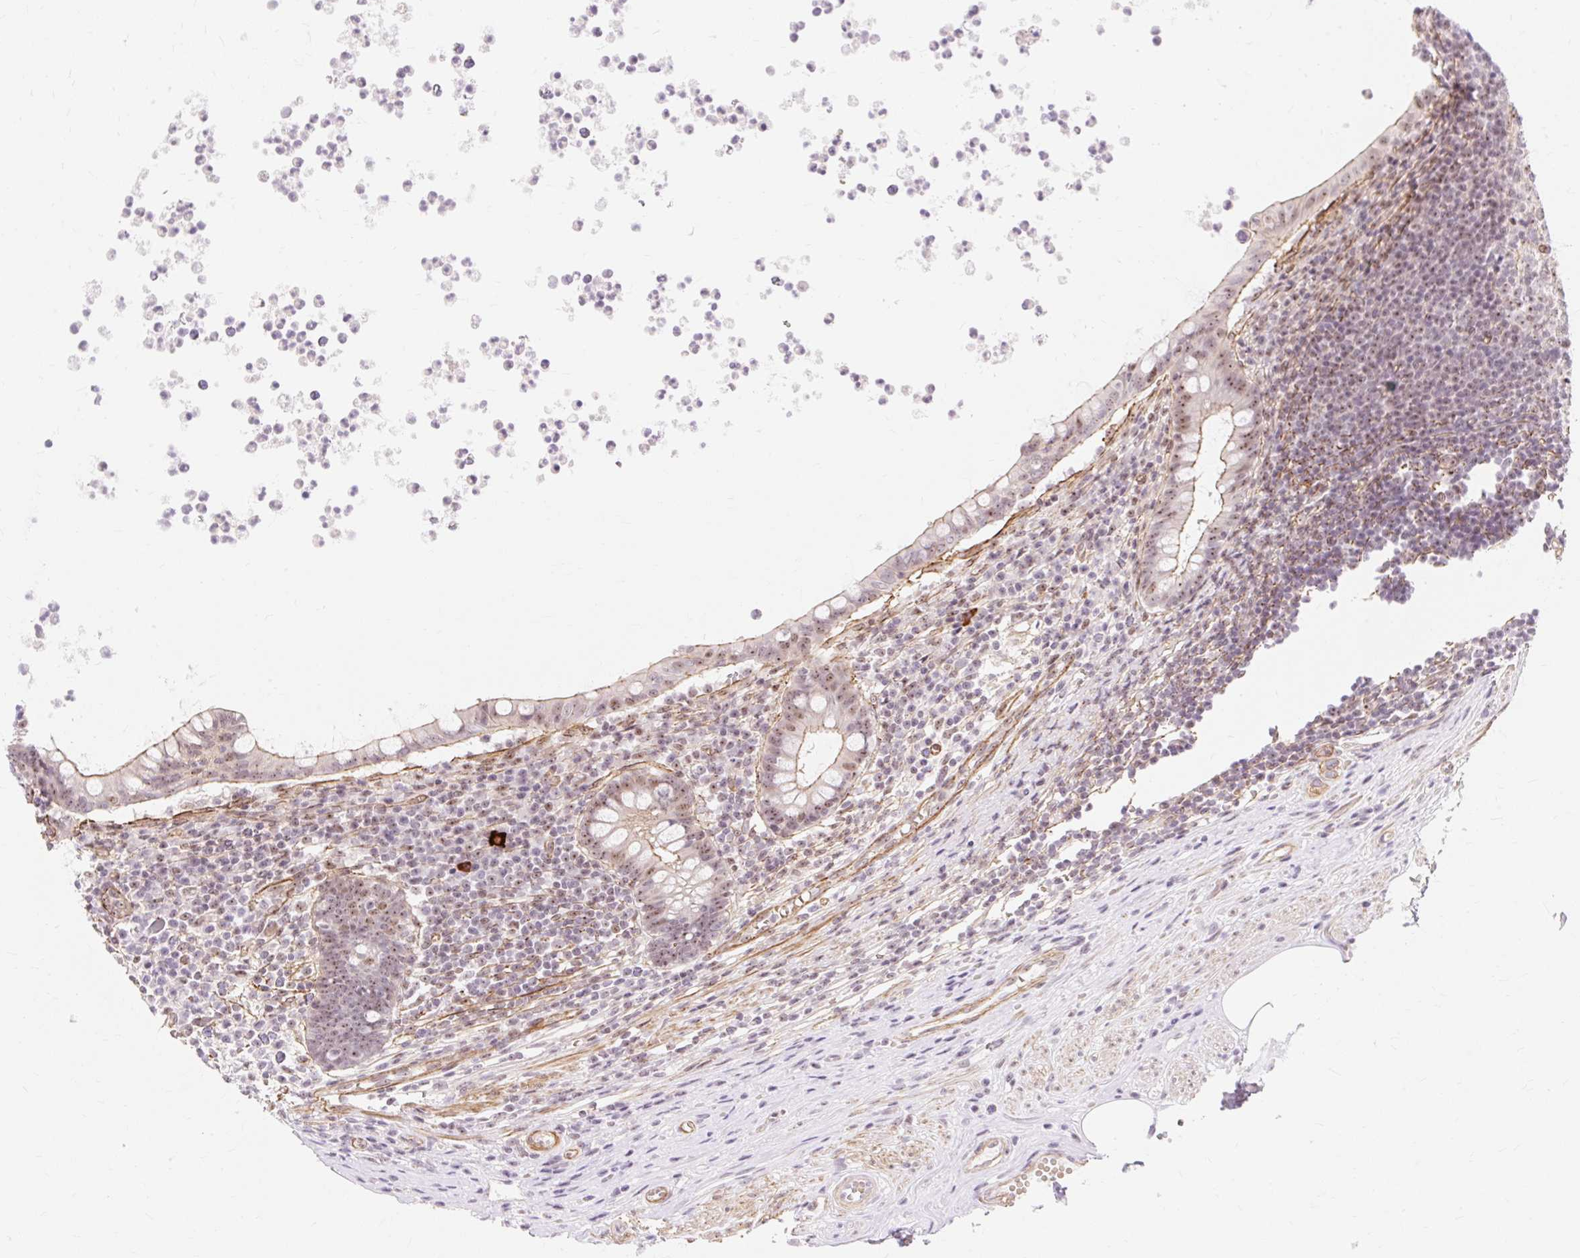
{"staining": {"intensity": "moderate", "quantity": "25%-75%", "location": "cytoplasmic/membranous,nuclear"}, "tissue": "appendix", "cell_type": "Glandular cells", "image_type": "normal", "snomed": [{"axis": "morphology", "description": "Normal tissue, NOS"}, {"axis": "topography", "description": "Appendix"}], "caption": "Protein expression analysis of unremarkable appendix reveals moderate cytoplasmic/membranous,nuclear expression in about 25%-75% of glandular cells.", "gene": "OBP2A", "patient": {"sex": "female", "age": 56}}